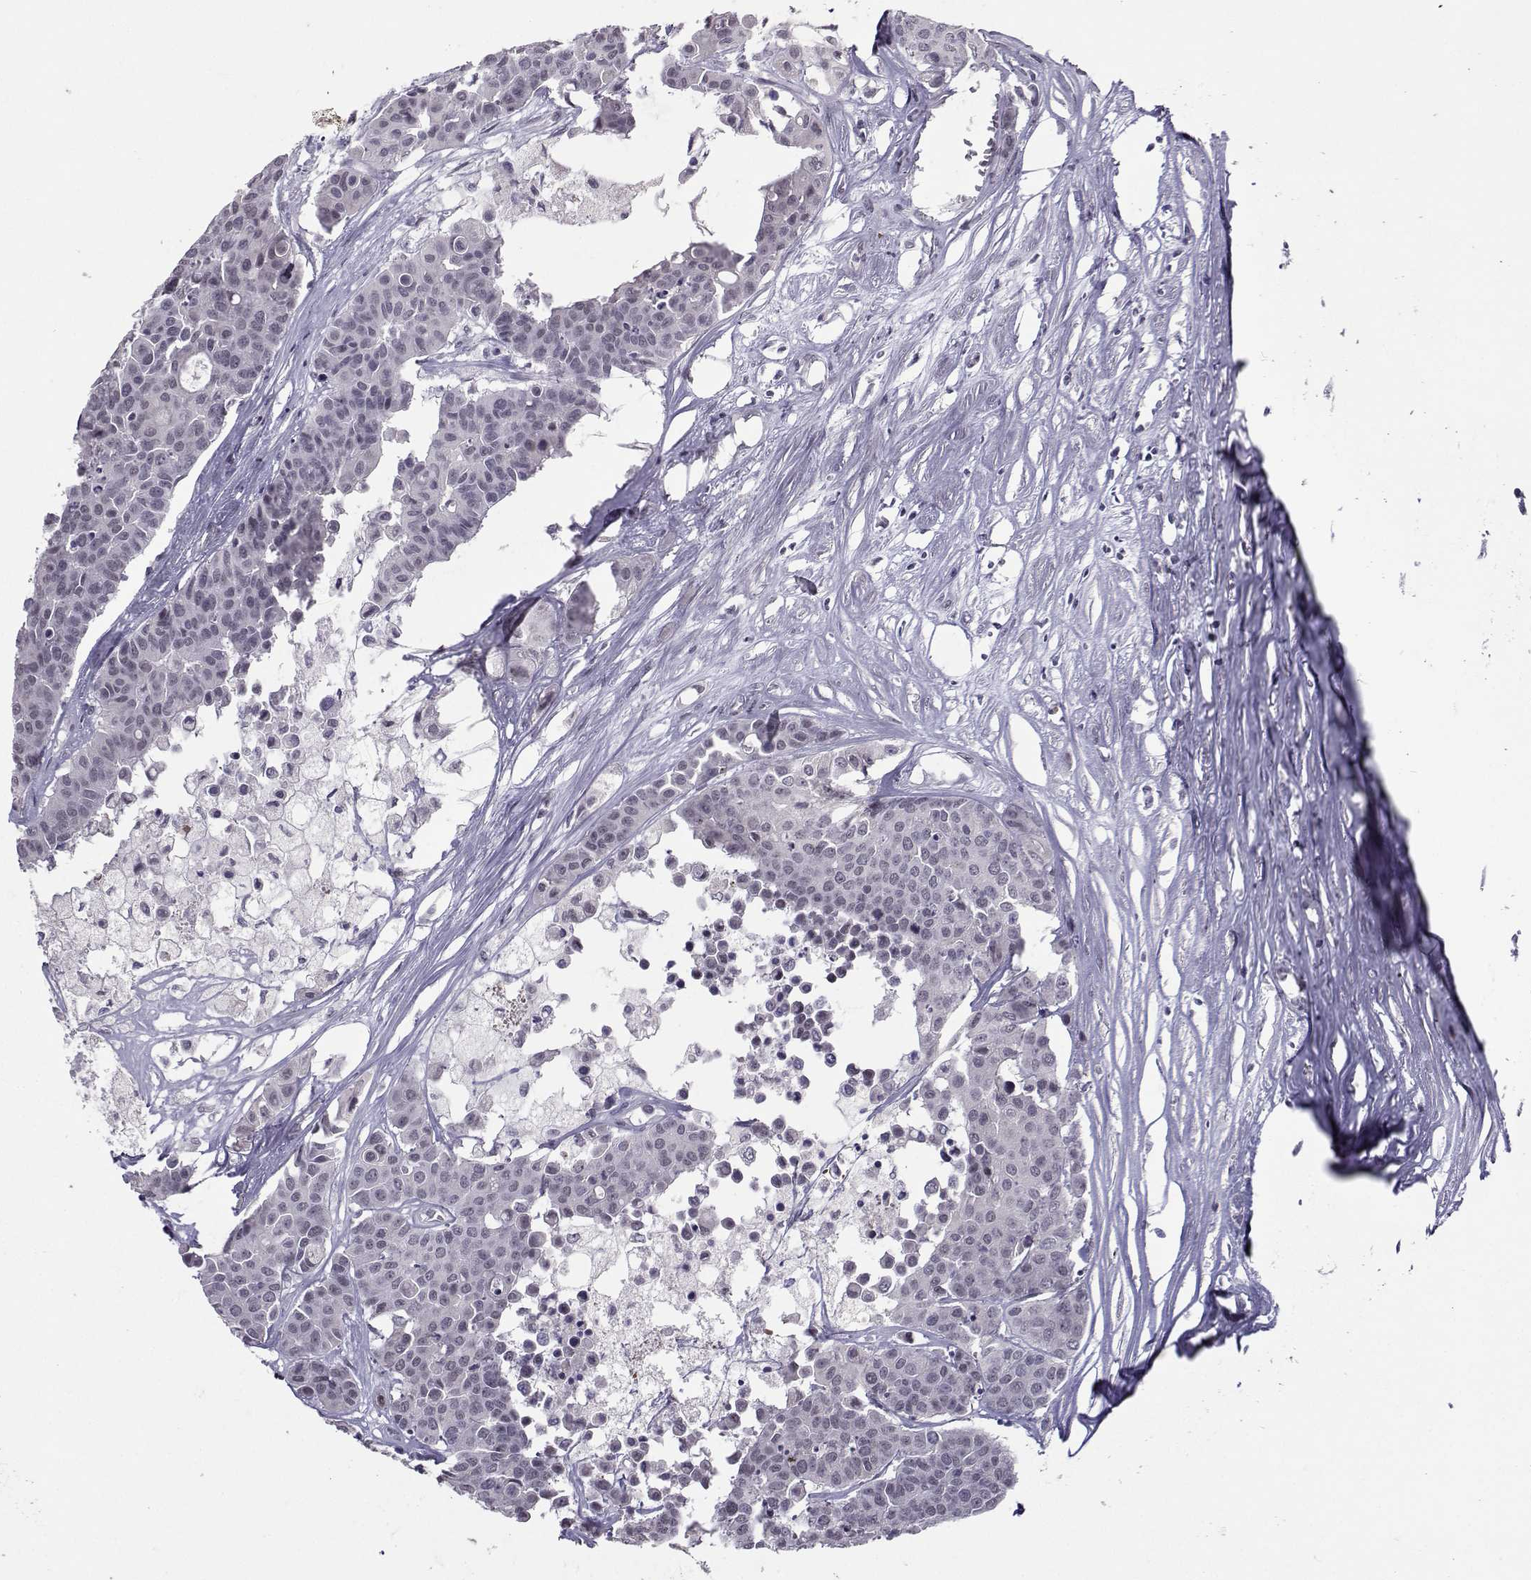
{"staining": {"intensity": "negative", "quantity": "none", "location": "none"}, "tissue": "carcinoid", "cell_type": "Tumor cells", "image_type": "cancer", "snomed": [{"axis": "morphology", "description": "Carcinoid, malignant, NOS"}, {"axis": "topography", "description": "Colon"}], "caption": "This image is of carcinoid stained with immunohistochemistry to label a protein in brown with the nuclei are counter-stained blue. There is no positivity in tumor cells.", "gene": "LIN28A", "patient": {"sex": "male", "age": 81}}